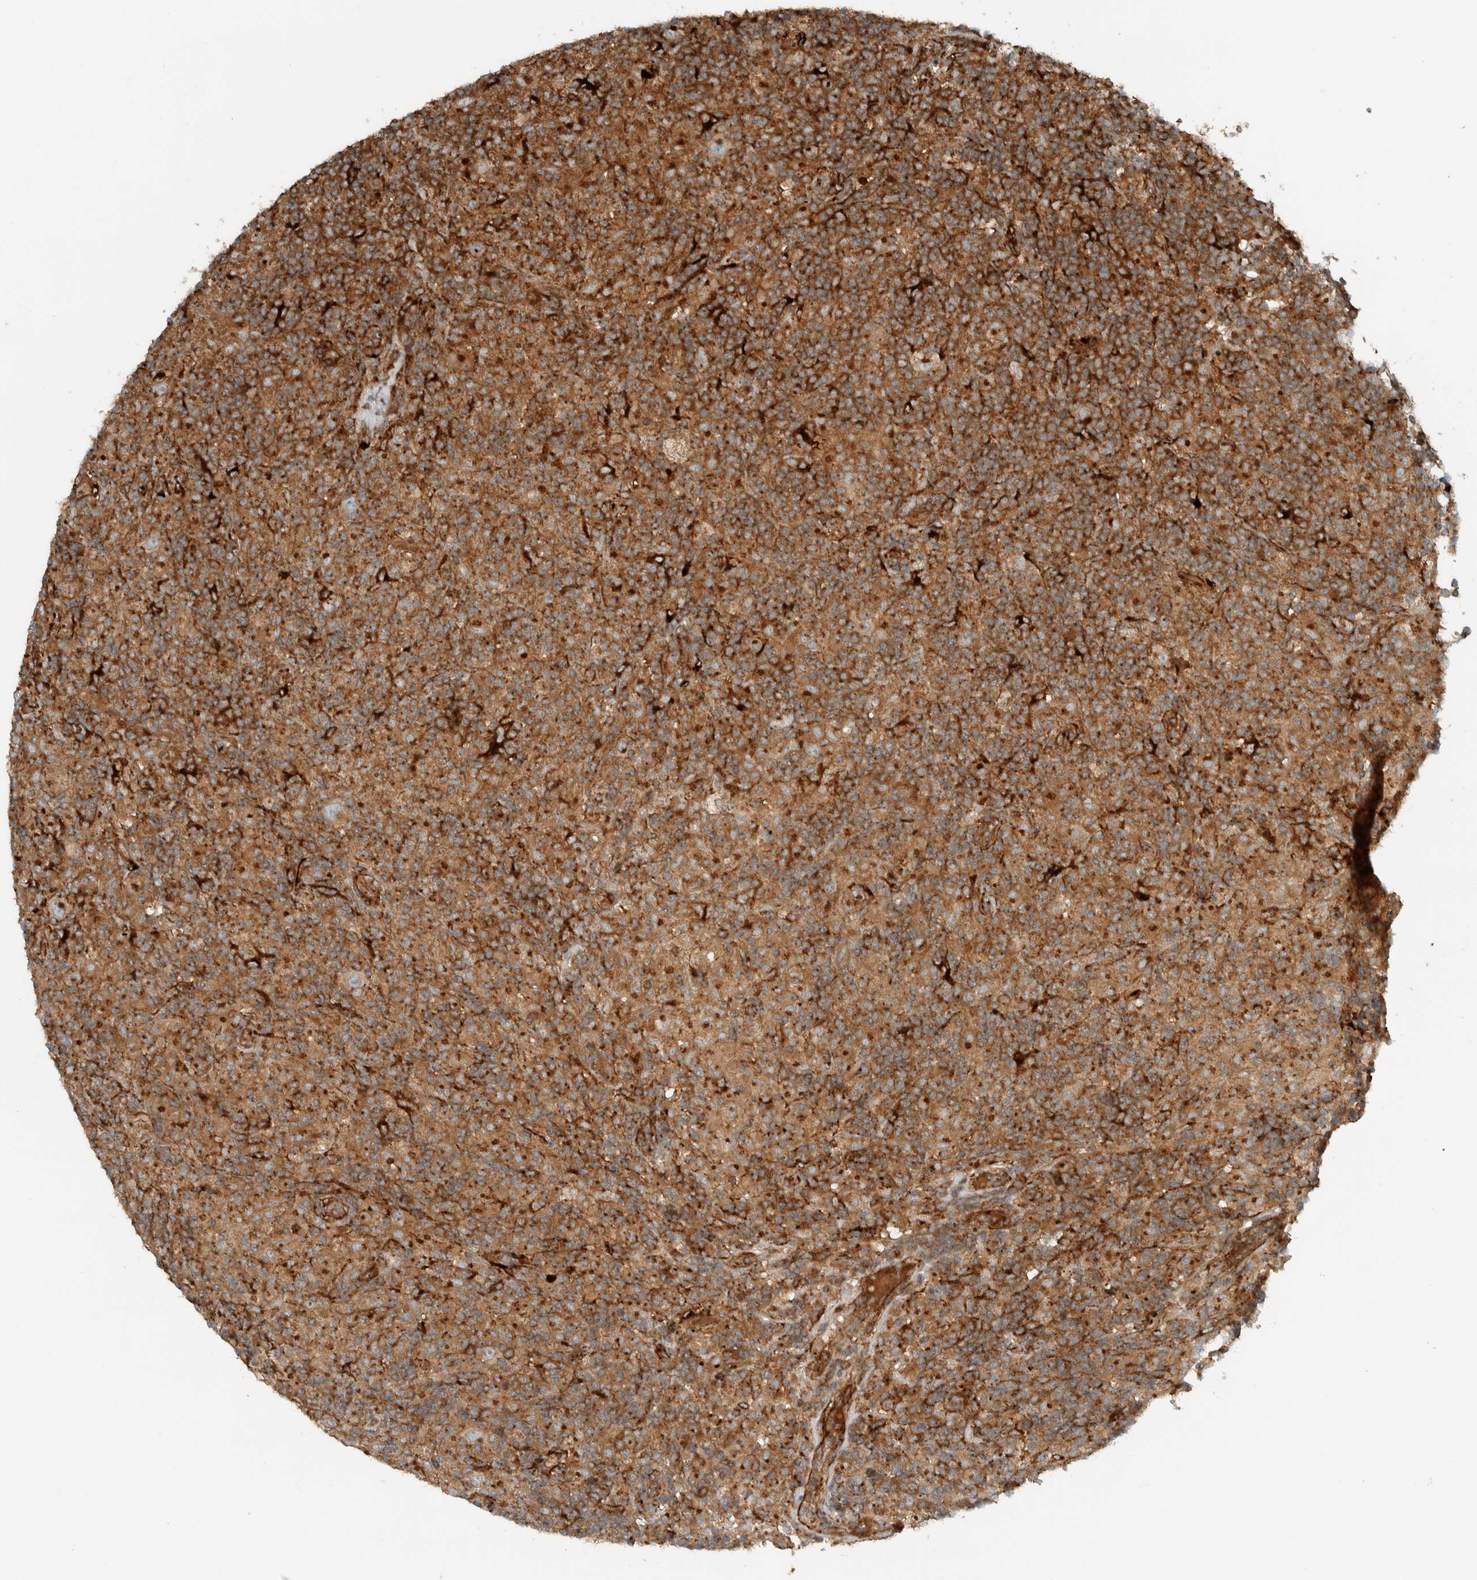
{"staining": {"intensity": "weak", "quantity": ">75%", "location": "cytoplasmic/membranous"}, "tissue": "lymphoma", "cell_type": "Tumor cells", "image_type": "cancer", "snomed": [{"axis": "morphology", "description": "Hodgkin's disease, NOS"}, {"axis": "topography", "description": "Lymph node"}], "caption": "An image of human Hodgkin's disease stained for a protein shows weak cytoplasmic/membranous brown staining in tumor cells. (brown staining indicates protein expression, while blue staining denotes nuclei).", "gene": "EXOC7", "patient": {"sex": "male", "age": 70}}